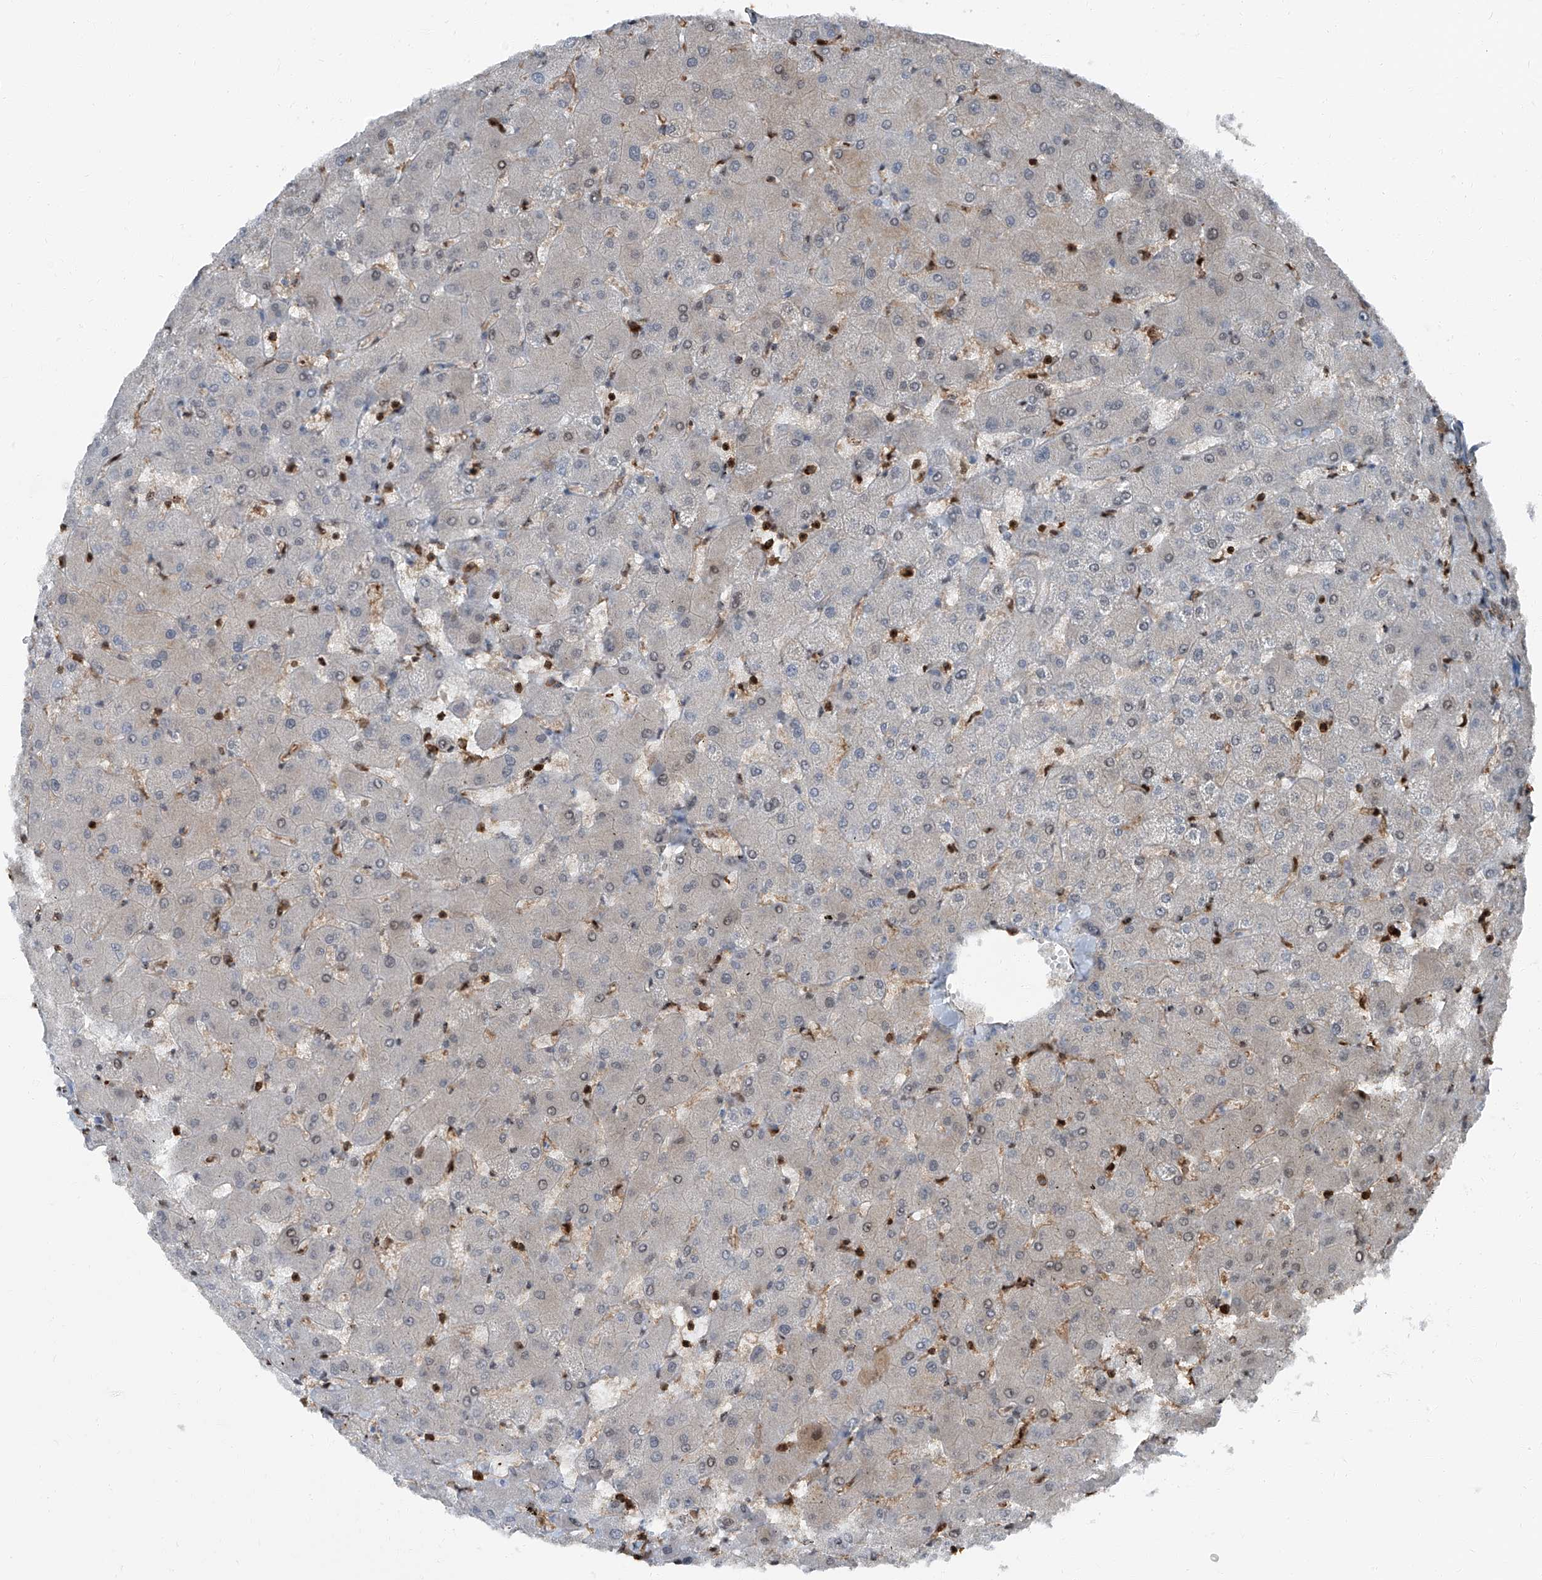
{"staining": {"intensity": "negative", "quantity": "none", "location": "none"}, "tissue": "liver", "cell_type": "Cholangiocytes", "image_type": "normal", "snomed": [{"axis": "morphology", "description": "Normal tissue, NOS"}, {"axis": "topography", "description": "Liver"}], "caption": "Immunohistochemical staining of unremarkable human liver exhibits no significant expression in cholangiocytes. (Stains: DAB (3,3'-diaminobenzidine) IHC with hematoxylin counter stain, Microscopy: brightfield microscopy at high magnification).", "gene": "PSMB10", "patient": {"sex": "female", "age": 63}}